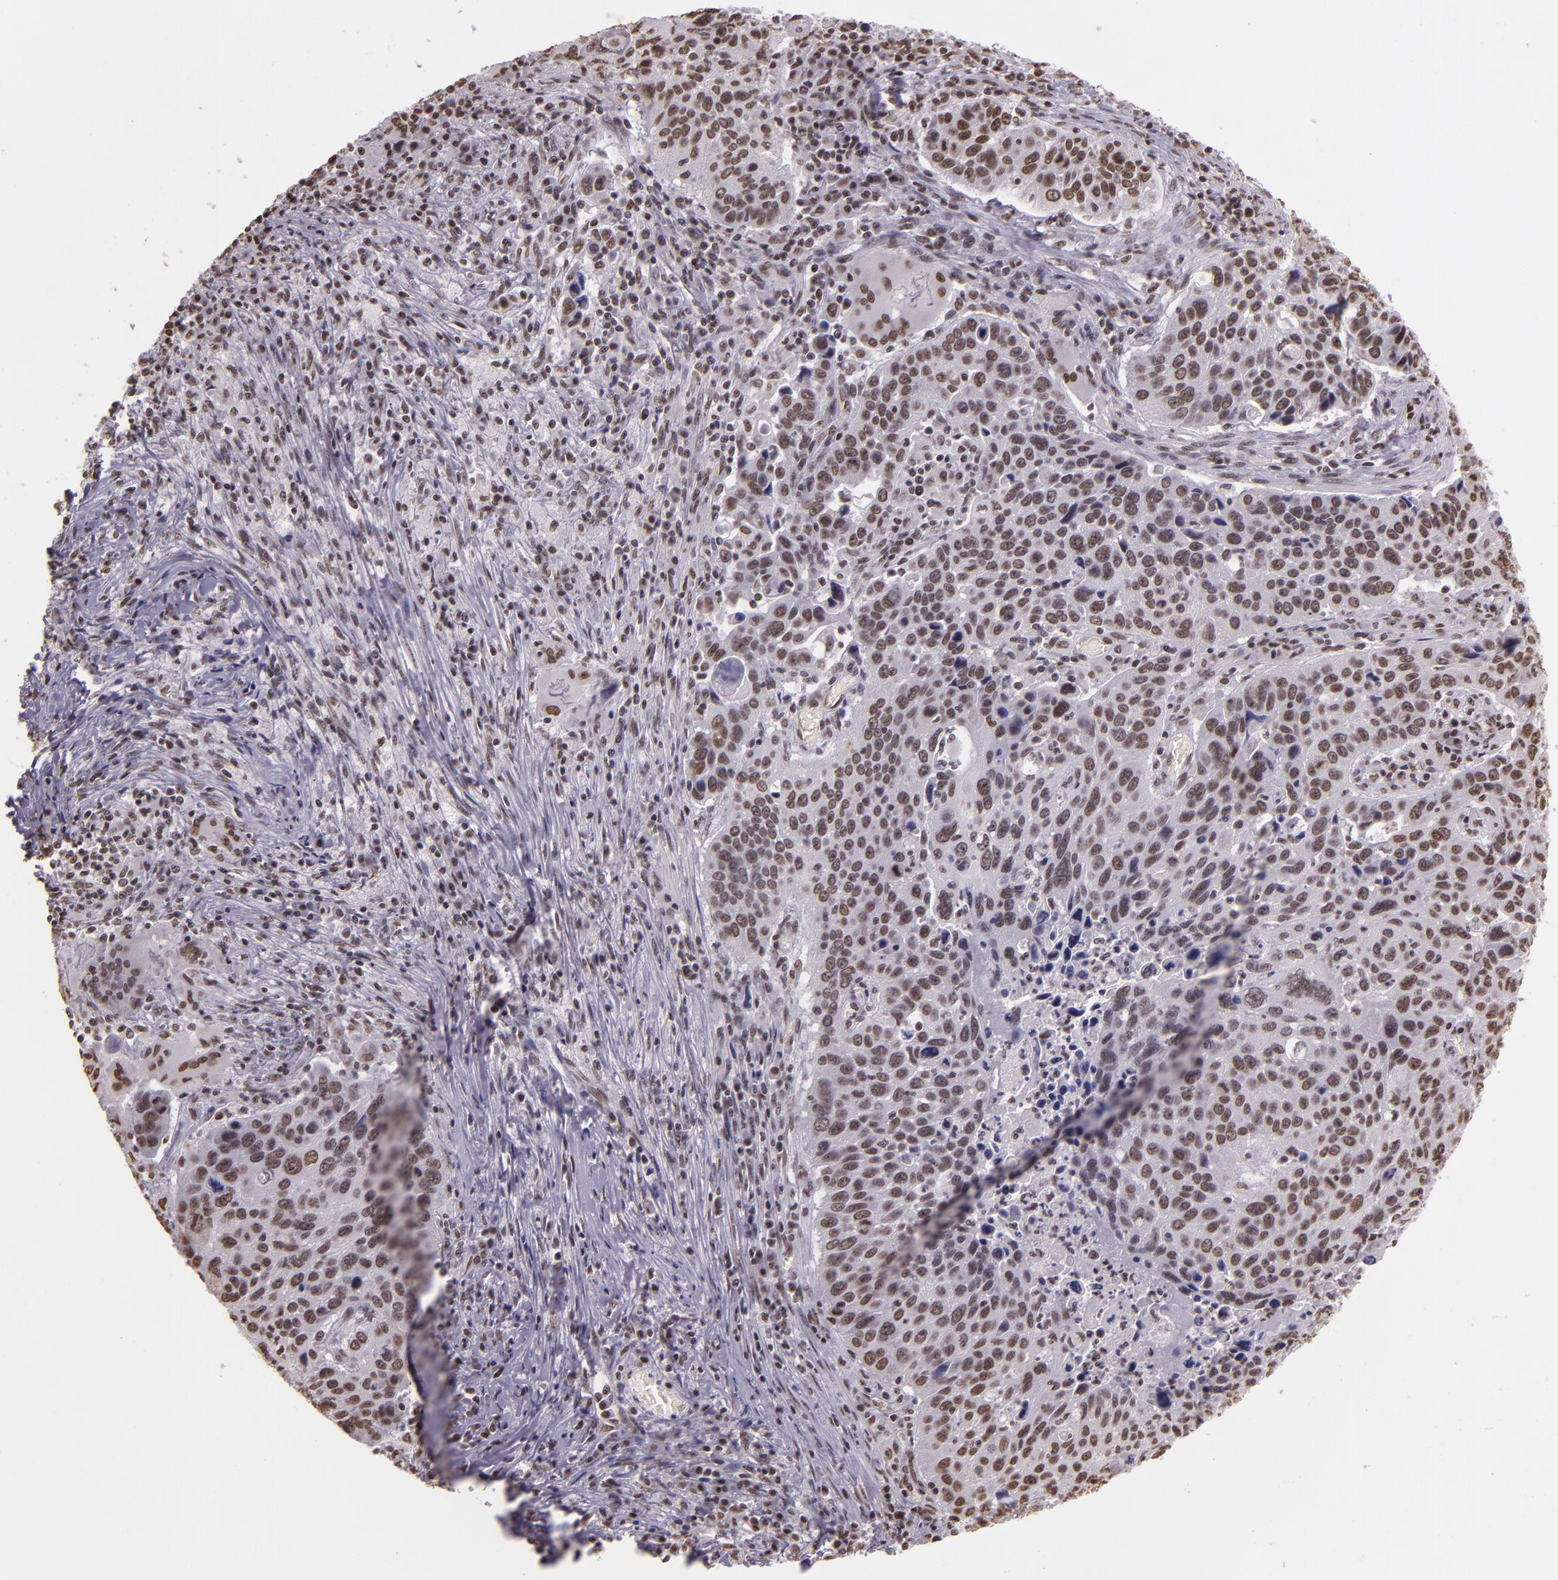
{"staining": {"intensity": "moderate", "quantity": ">75%", "location": "nuclear"}, "tissue": "lung cancer", "cell_type": "Tumor cells", "image_type": "cancer", "snomed": [{"axis": "morphology", "description": "Squamous cell carcinoma, NOS"}, {"axis": "topography", "description": "Lung"}], "caption": "Immunohistochemistry (IHC) of human lung cancer shows medium levels of moderate nuclear staining in approximately >75% of tumor cells. The staining was performed using DAB, with brown indicating positive protein expression. Nuclei are stained blue with hematoxylin.", "gene": "USF1", "patient": {"sex": "male", "age": 68}}